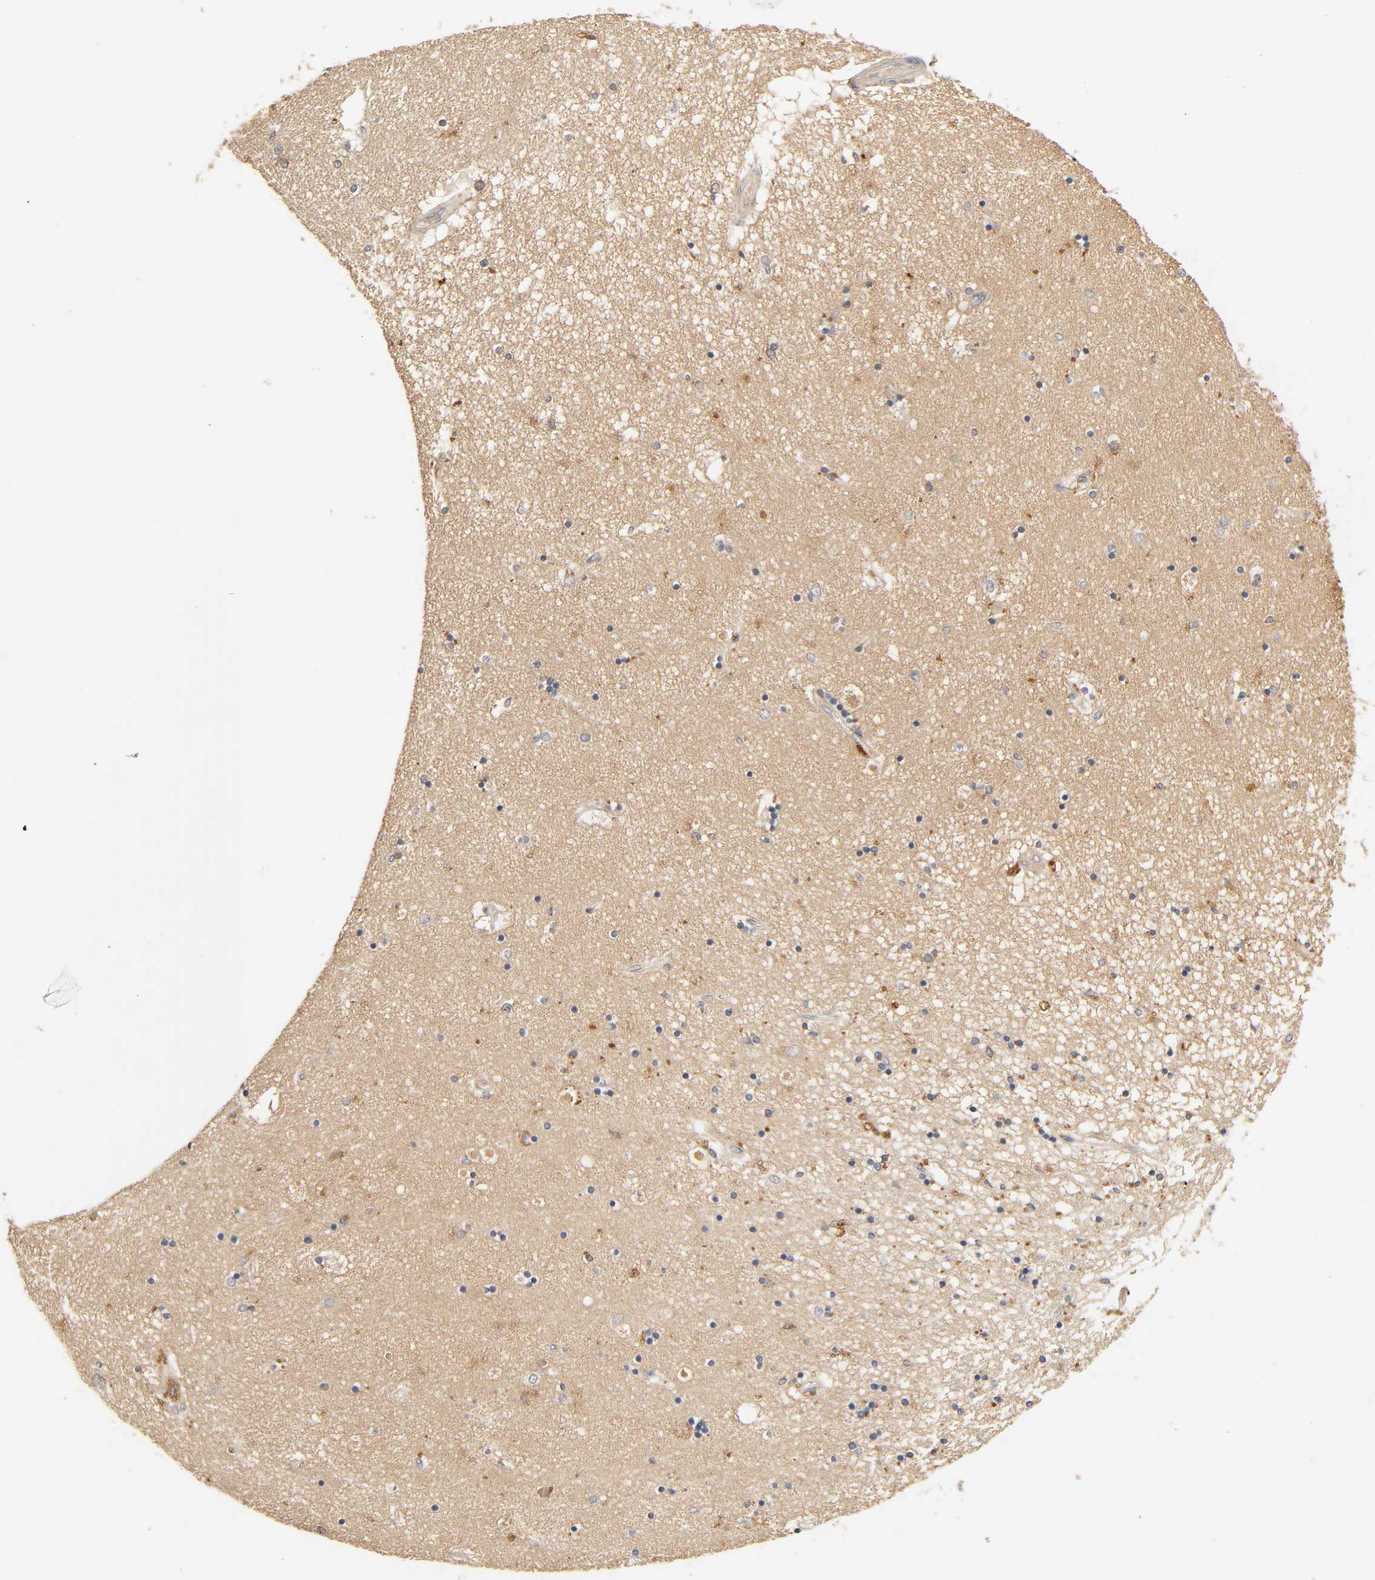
{"staining": {"intensity": "moderate", "quantity": "25%-75%", "location": "cytoplasmic/membranous"}, "tissue": "hippocampus", "cell_type": "Glial cells", "image_type": "normal", "snomed": [{"axis": "morphology", "description": "Normal tissue, NOS"}, {"axis": "topography", "description": "Hippocampus"}], "caption": "IHC histopathology image of normal hippocampus stained for a protein (brown), which shows medium levels of moderate cytoplasmic/membranous positivity in approximately 25%-75% of glial cells.", "gene": "RHOA", "patient": {"sex": "female", "age": 54}}